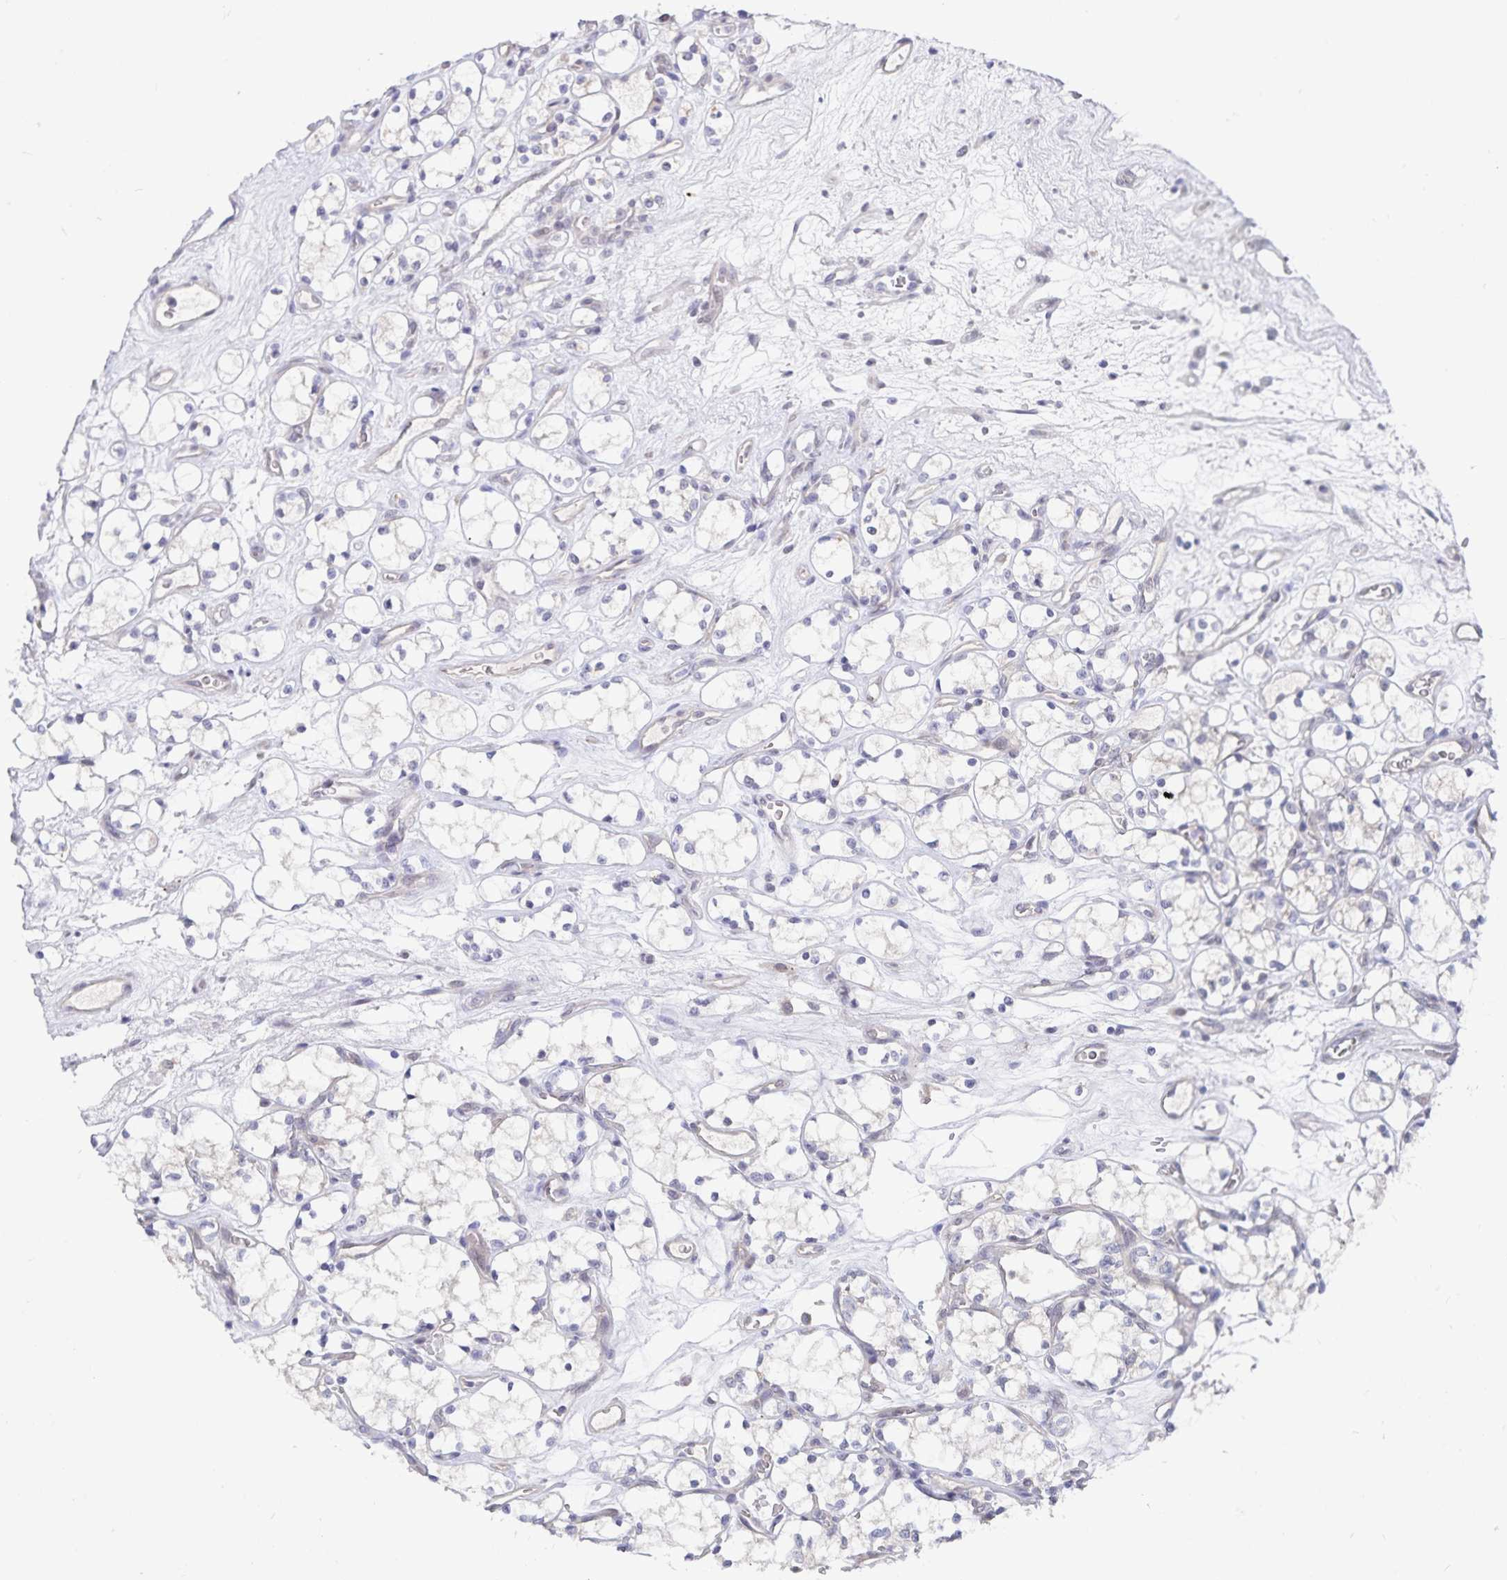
{"staining": {"intensity": "negative", "quantity": "none", "location": "none"}, "tissue": "renal cancer", "cell_type": "Tumor cells", "image_type": "cancer", "snomed": [{"axis": "morphology", "description": "Adenocarcinoma, NOS"}, {"axis": "topography", "description": "Kidney"}], "caption": "The photomicrograph exhibits no staining of tumor cells in renal cancer (adenocarcinoma).", "gene": "ATP2A2", "patient": {"sex": "female", "age": 69}}